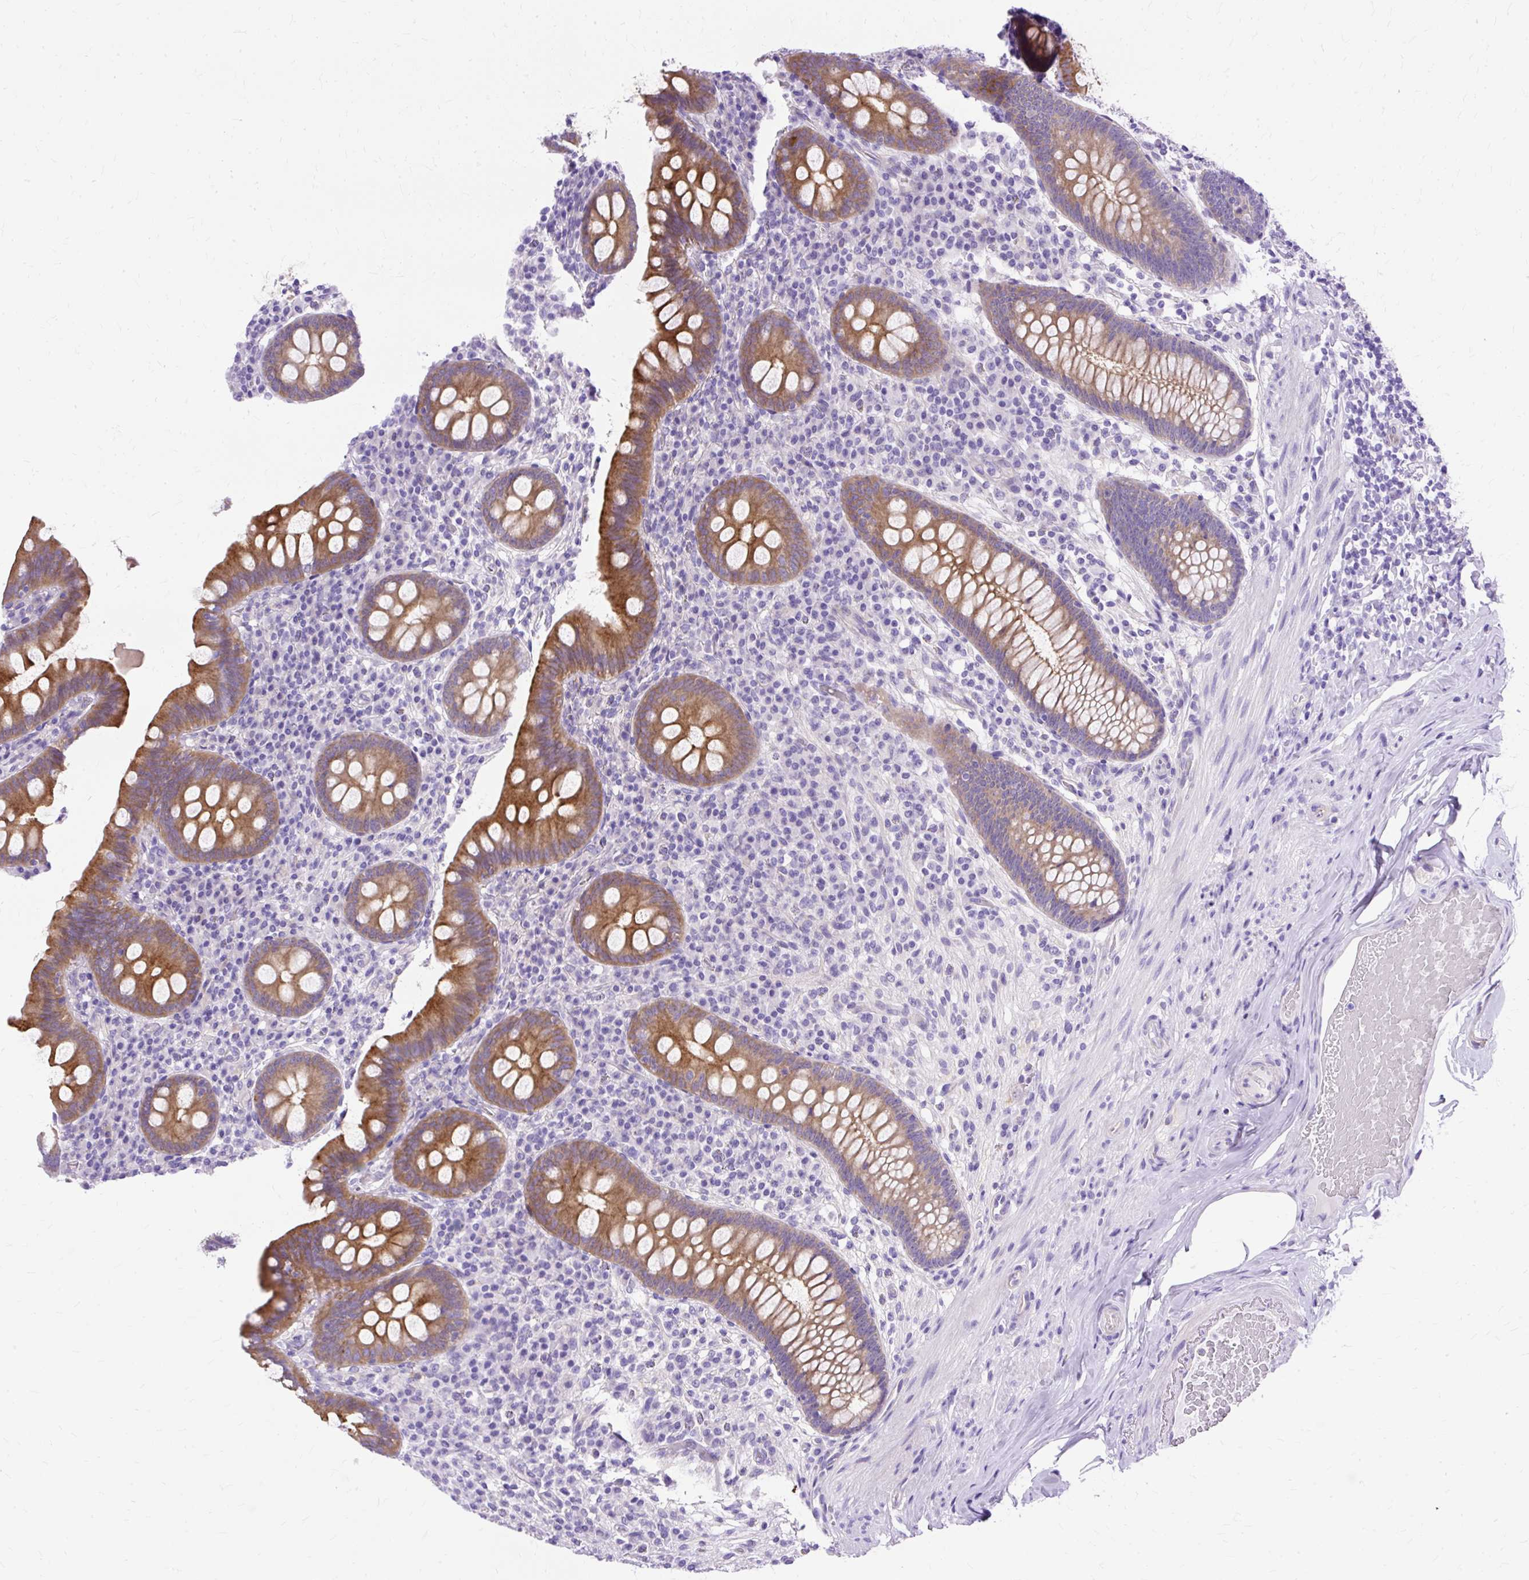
{"staining": {"intensity": "strong", "quantity": "25%-75%", "location": "cytoplasmic/membranous"}, "tissue": "appendix", "cell_type": "Glandular cells", "image_type": "normal", "snomed": [{"axis": "morphology", "description": "Normal tissue, NOS"}, {"axis": "topography", "description": "Appendix"}], "caption": "Immunohistochemistry (IHC) (DAB (3,3'-diaminobenzidine)) staining of normal appendix demonstrates strong cytoplasmic/membranous protein positivity in about 25%-75% of glandular cells. (Stains: DAB in brown, nuclei in blue, Microscopy: brightfield microscopy at high magnification).", "gene": "MYO6", "patient": {"sex": "male", "age": 71}}